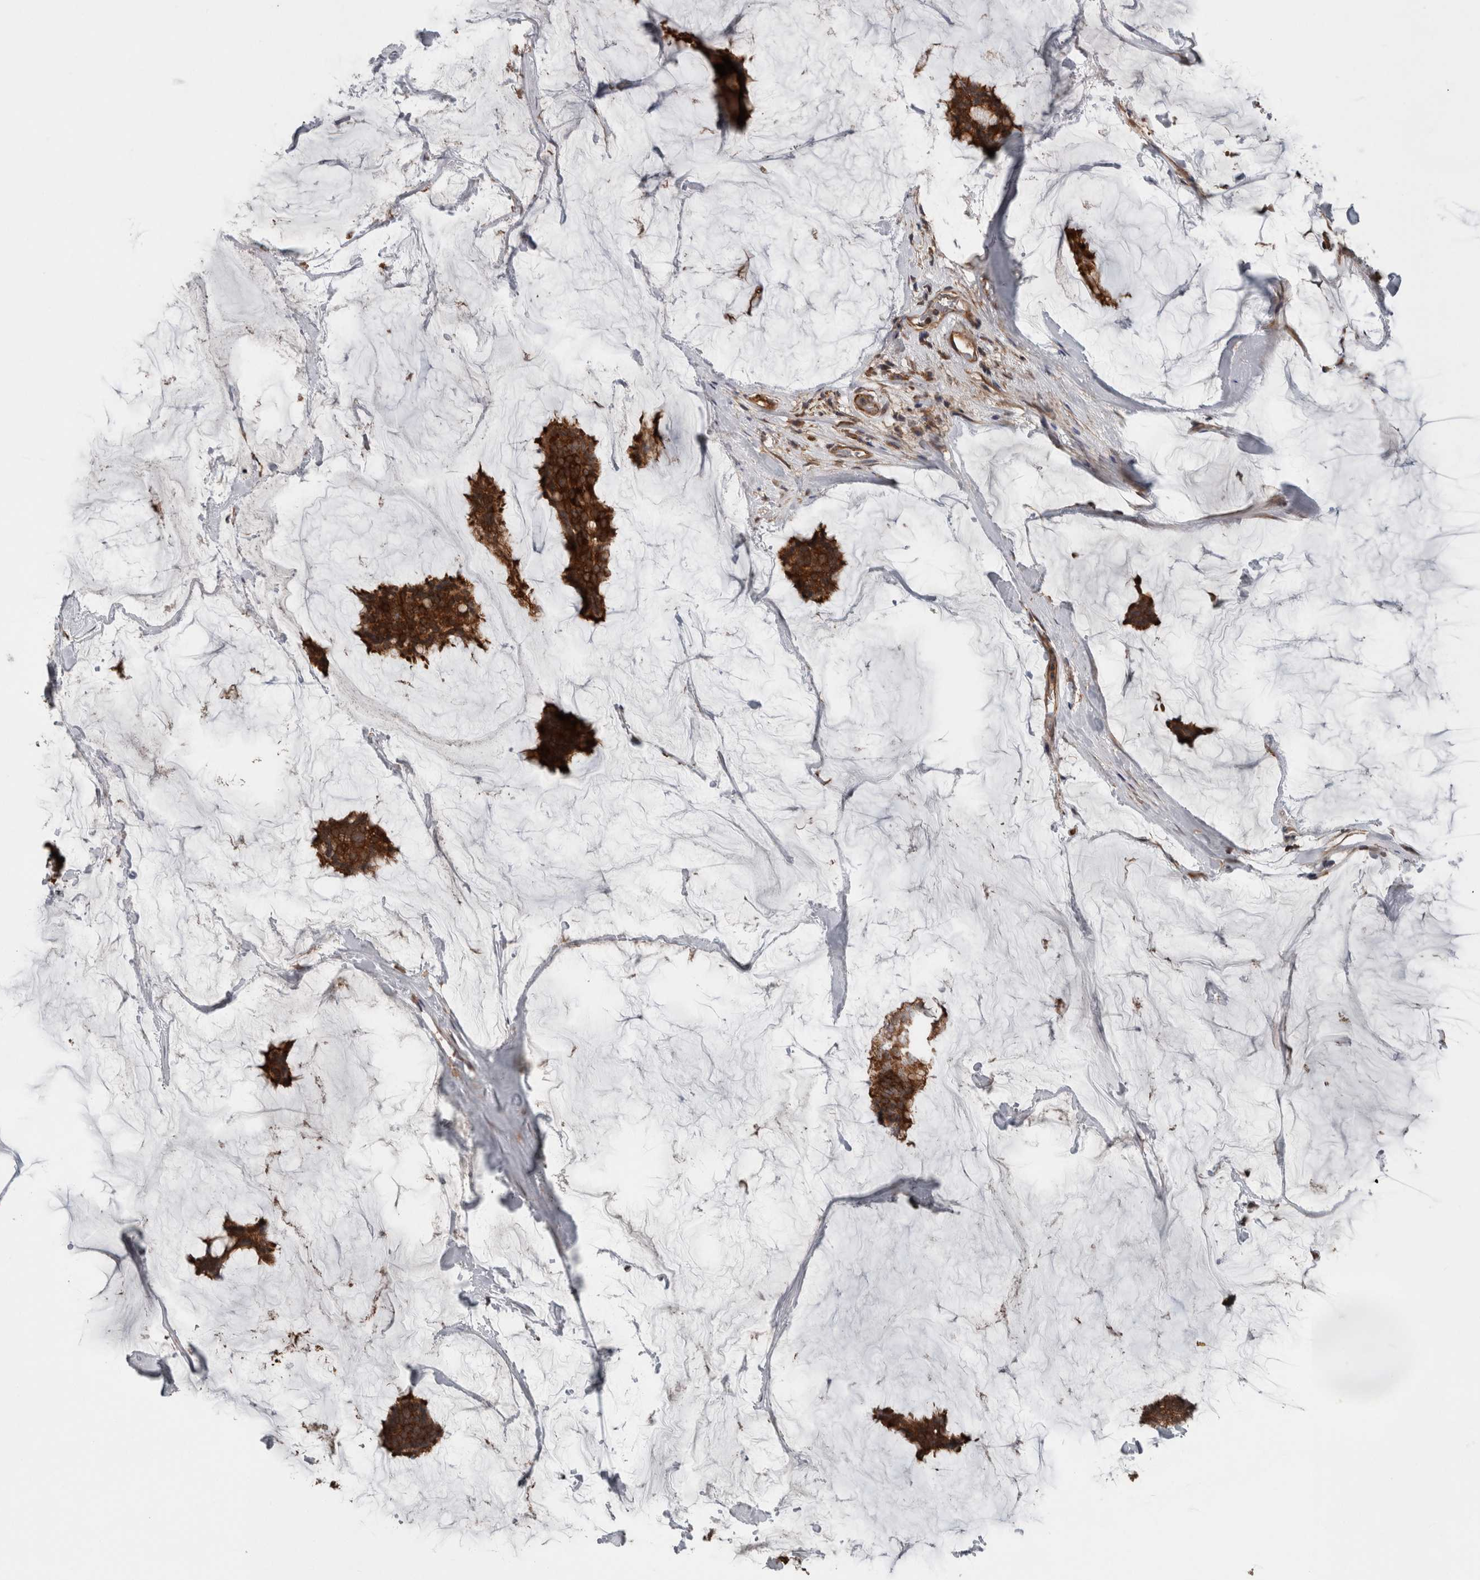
{"staining": {"intensity": "strong", "quantity": ">75%", "location": "cytoplasmic/membranous"}, "tissue": "breast cancer", "cell_type": "Tumor cells", "image_type": "cancer", "snomed": [{"axis": "morphology", "description": "Duct carcinoma"}, {"axis": "topography", "description": "Breast"}], "caption": "Immunohistochemical staining of human breast intraductal carcinoma exhibits strong cytoplasmic/membranous protein expression in about >75% of tumor cells. (DAB (3,3'-diaminobenzidine) = brown stain, brightfield microscopy at high magnification).", "gene": "RIOK3", "patient": {"sex": "female", "age": 93}}